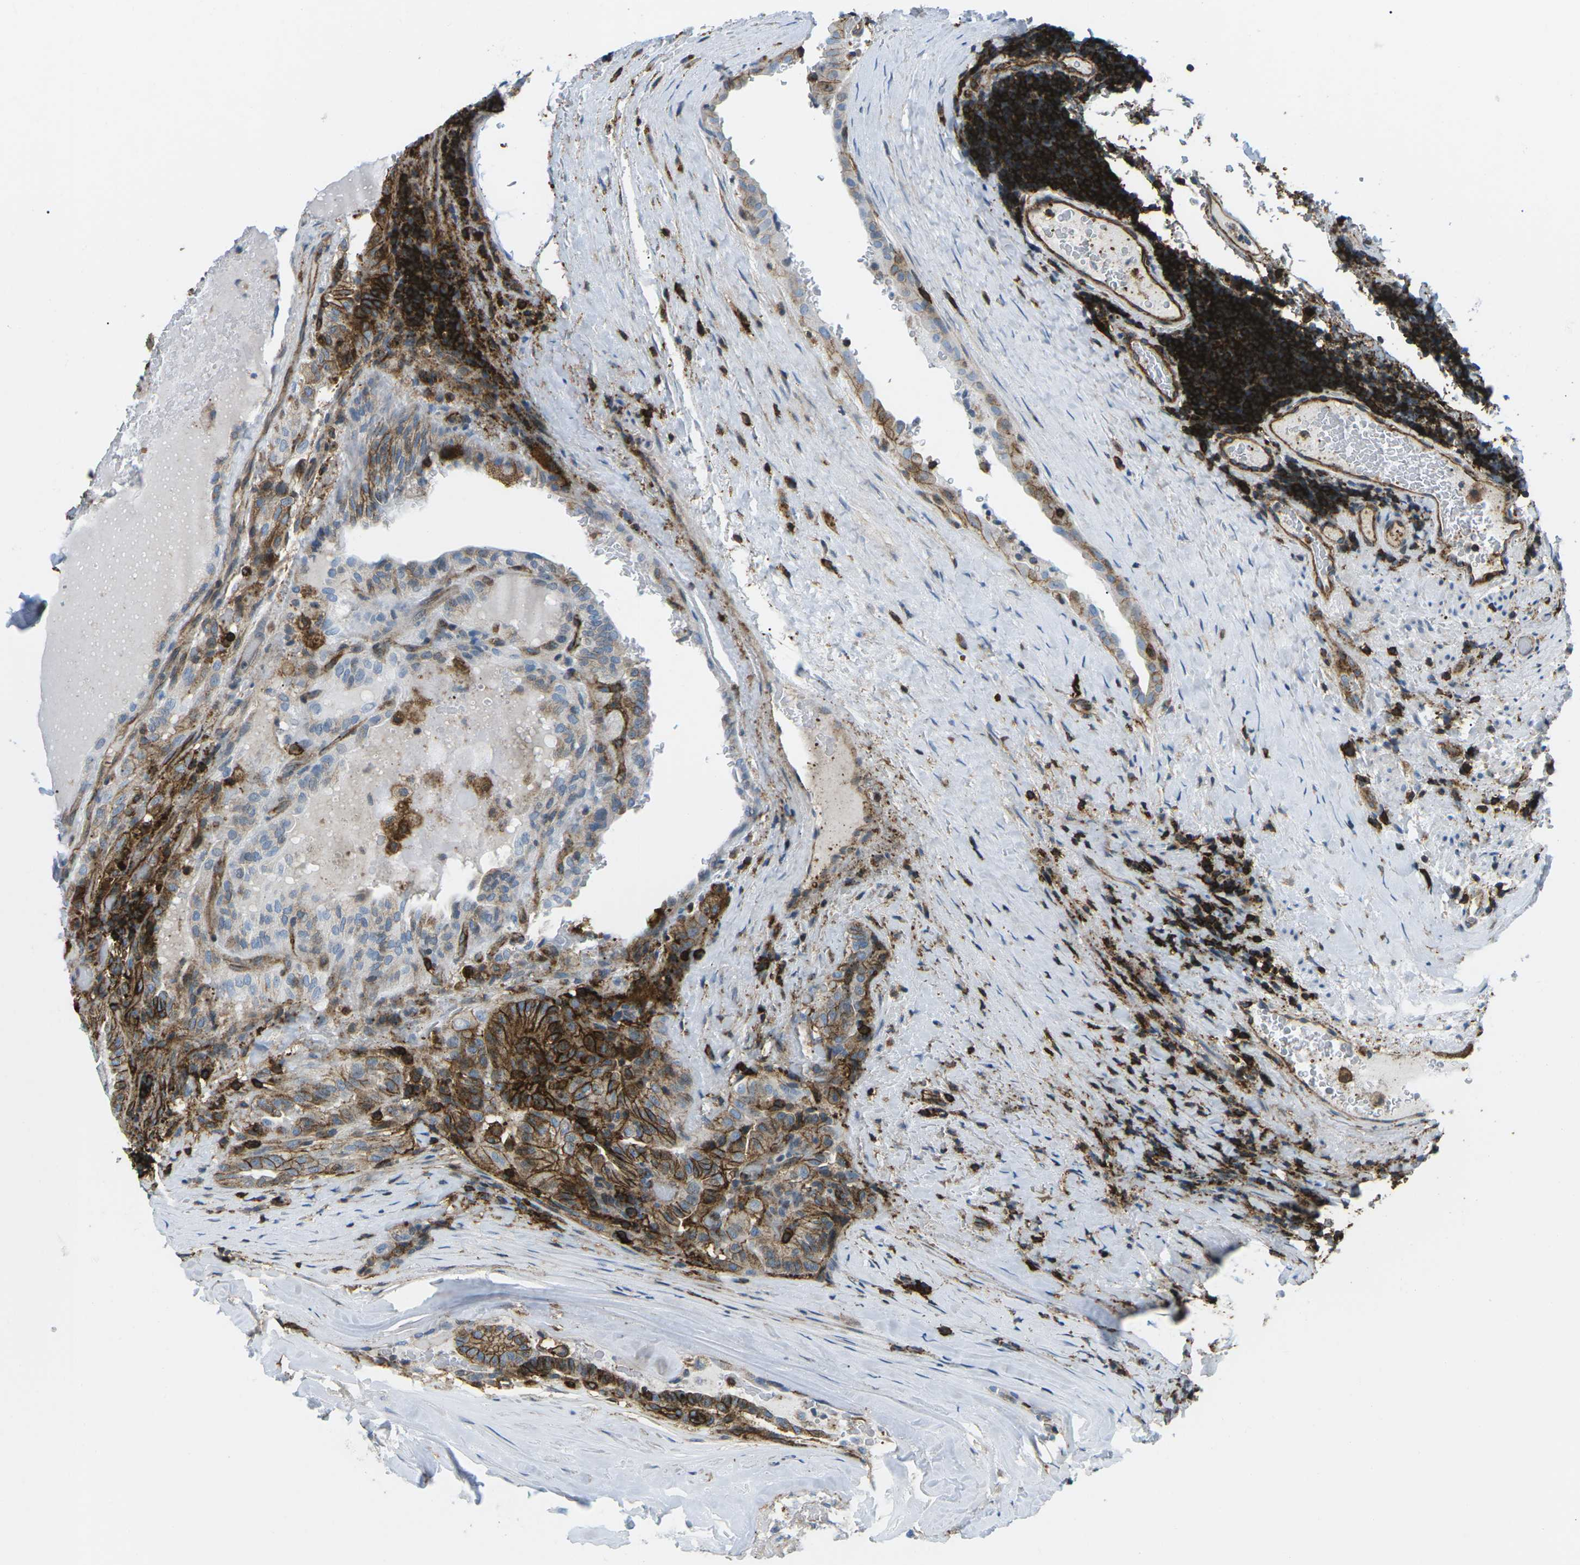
{"staining": {"intensity": "moderate", "quantity": "25%-75%", "location": "cytoplasmic/membranous"}, "tissue": "thyroid cancer", "cell_type": "Tumor cells", "image_type": "cancer", "snomed": [{"axis": "morphology", "description": "Papillary adenocarcinoma, NOS"}, {"axis": "topography", "description": "Thyroid gland"}], "caption": "Tumor cells demonstrate moderate cytoplasmic/membranous positivity in about 25%-75% of cells in thyroid cancer (papillary adenocarcinoma).", "gene": "HLA-B", "patient": {"sex": "male", "age": 77}}